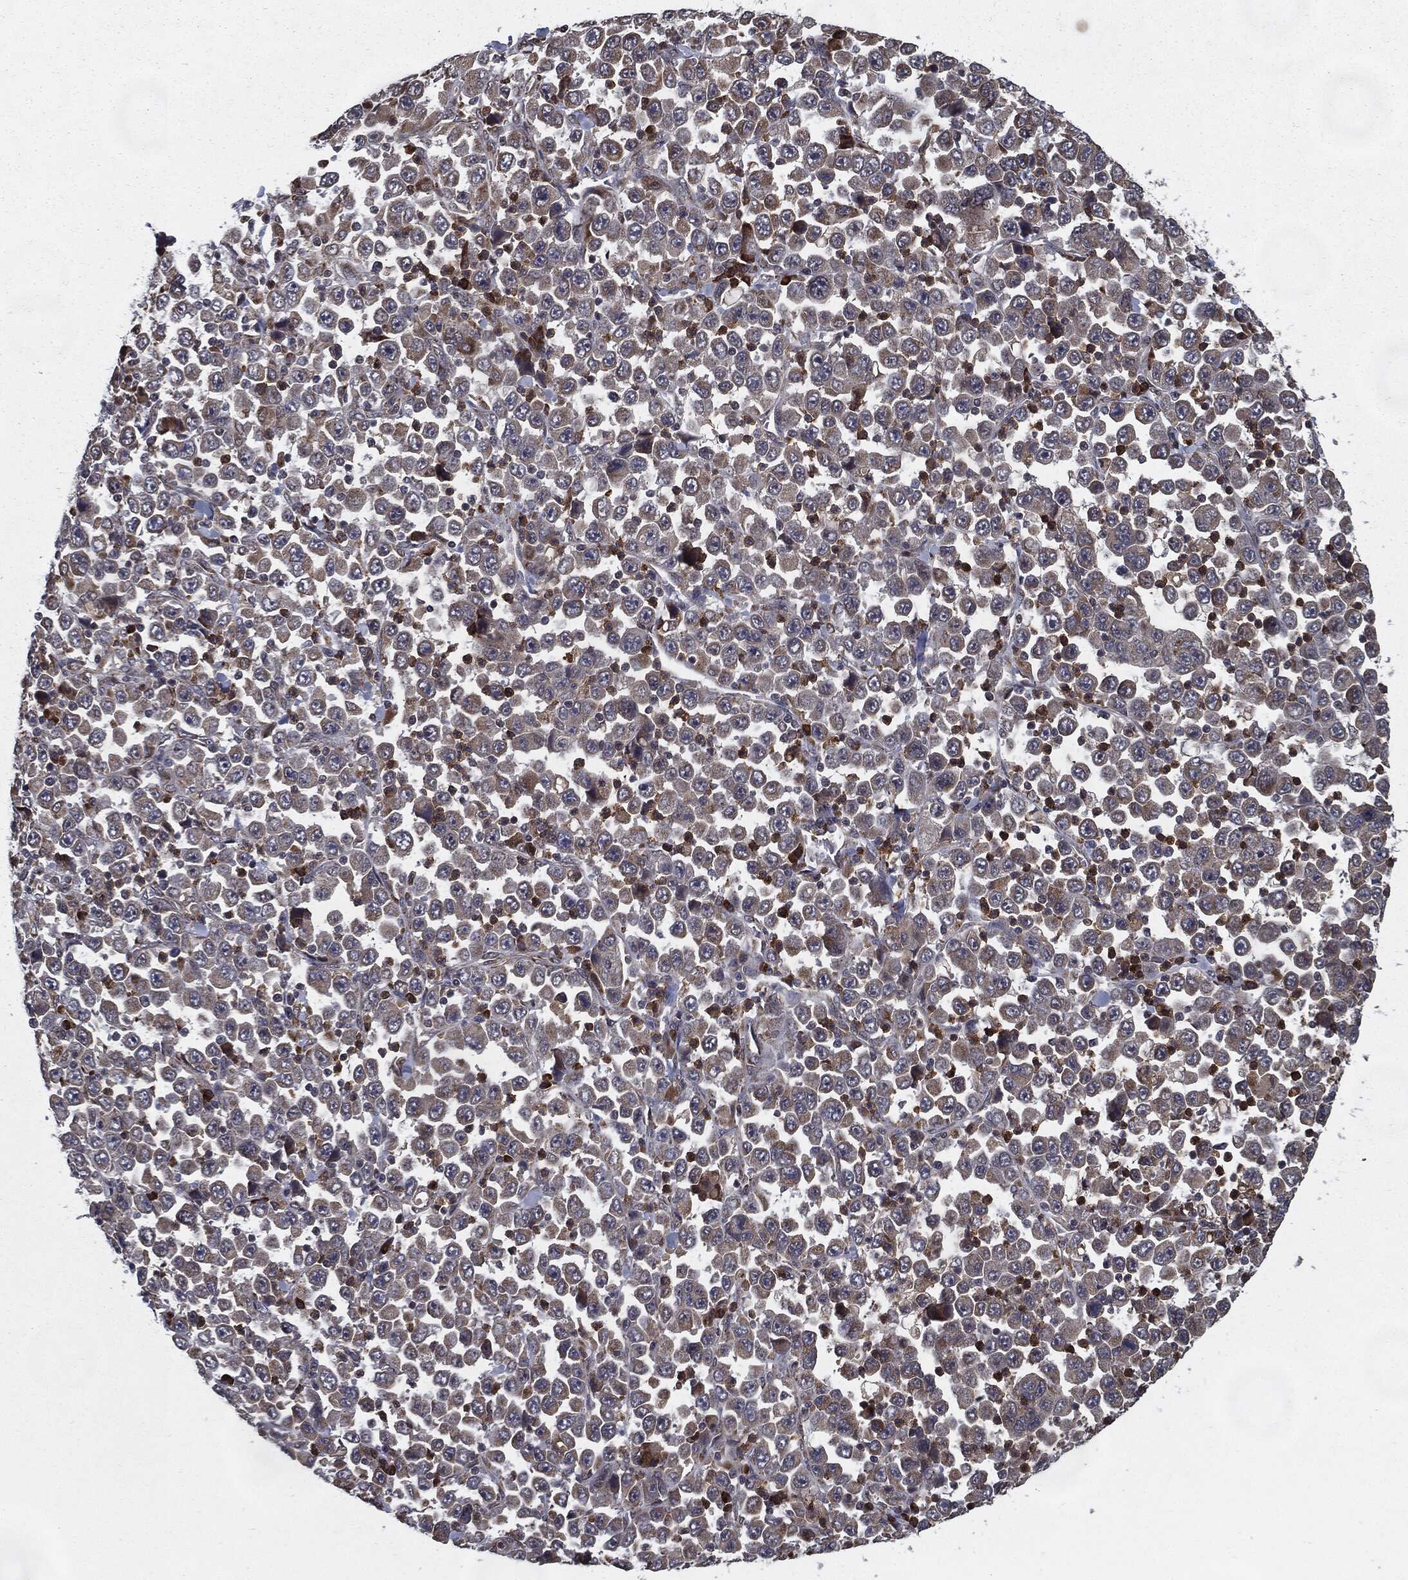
{"staining": {"intensity": "weak", "quantity": "25%-75%", "location": "cytoplasmic/membranous"}, "tissue": "stomach cancer", "cell_type": "Tumor cells", "image_type": "cancer", "snomed": [{"axis": "morphology", "description": "Normal tissue, NOS"}, {"axis": "morphology", "description": "Adenocarcinoma, NOS"}, {"axis": "topography", "description": "Stomach, upper"}, {"axis": "topography", "description": "Stomach"}], "caption": "Tumor cells reveal low levels of weak cytoplasmic/membranous positivity in approximately 25%-75% of cells in stomach cancer.", "gene": "HDAC5", "patient": {"sex": "male", "age": 59}}